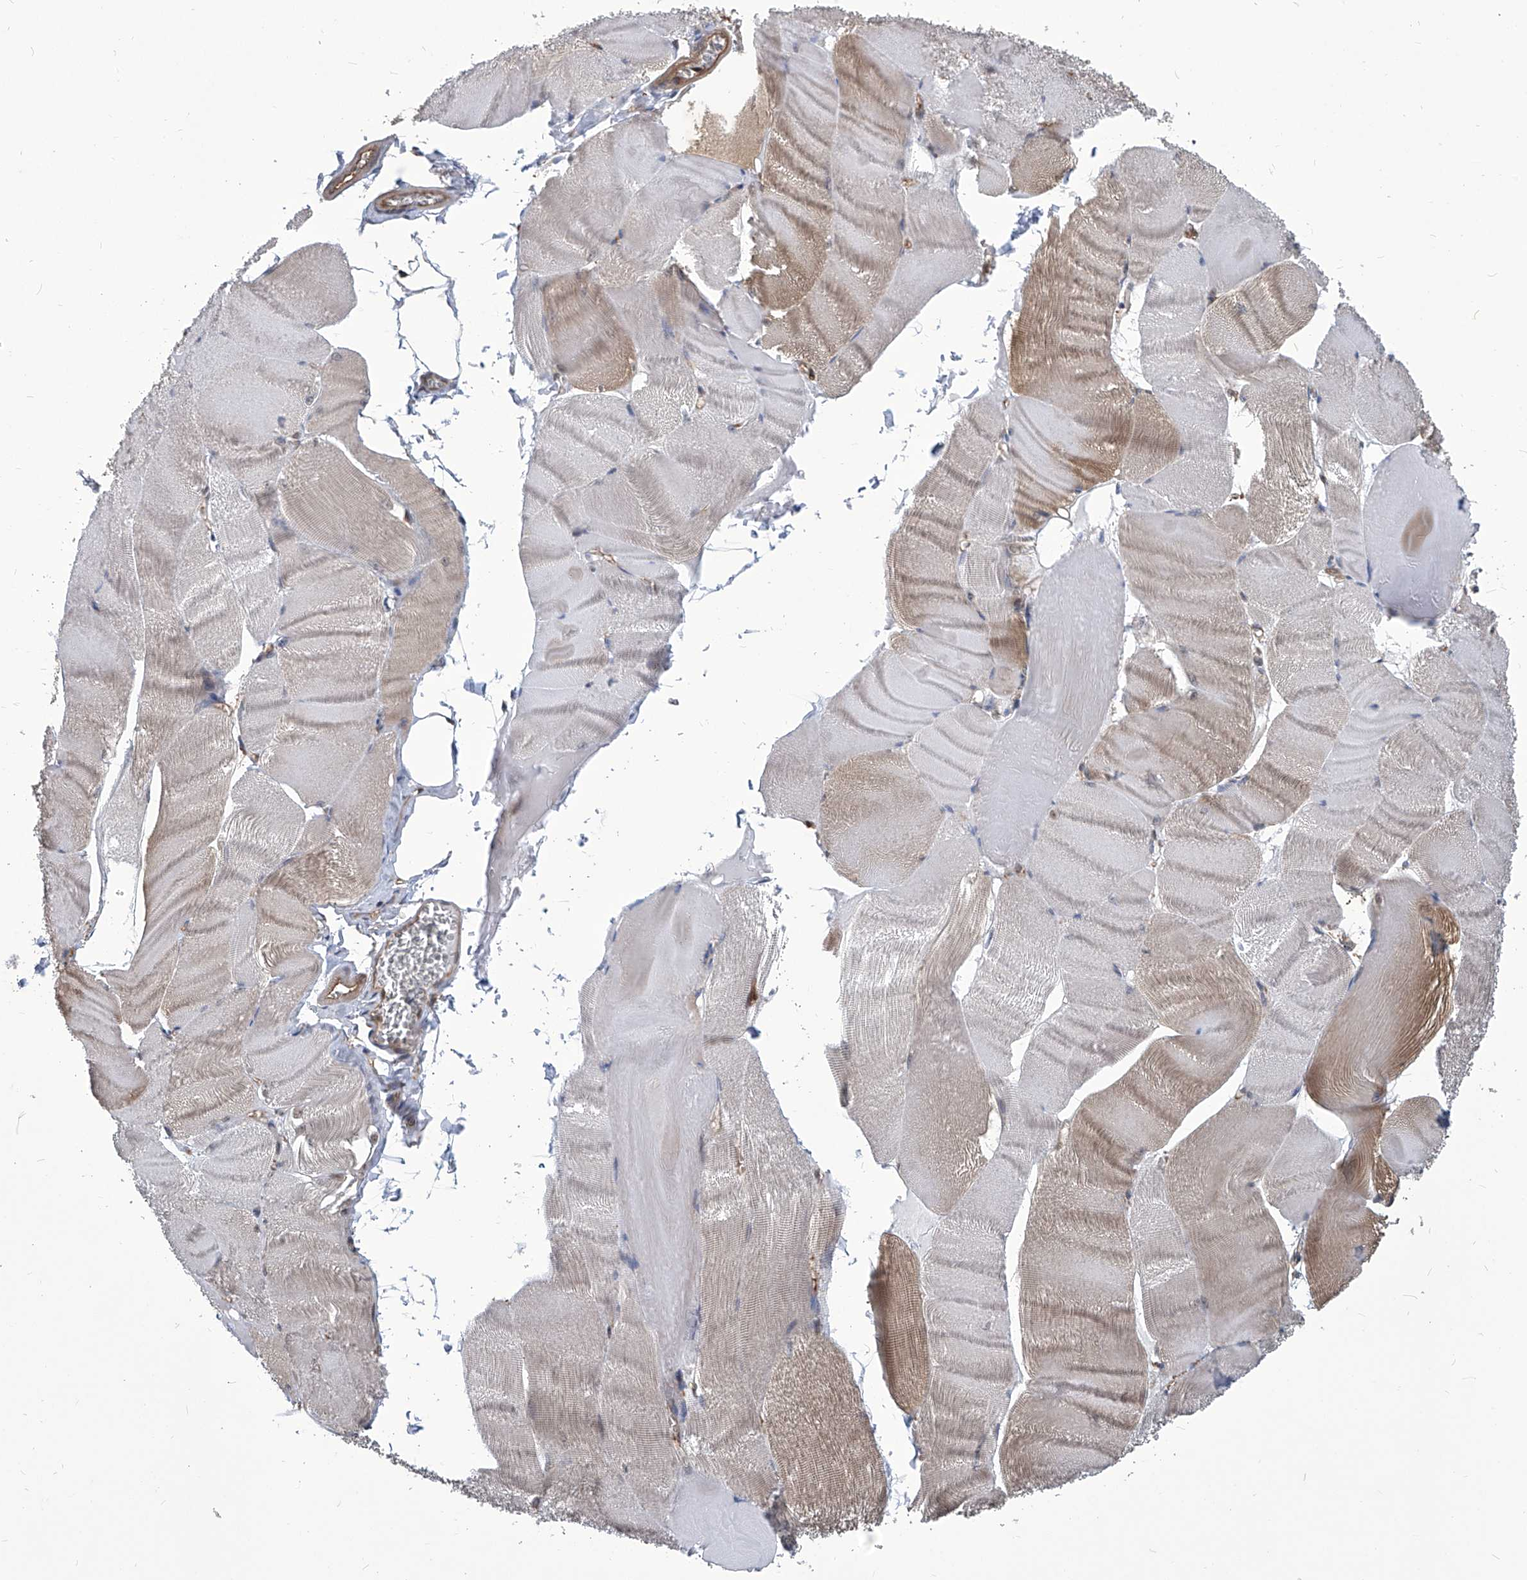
{"staining": {"intensity": "weak", "quantity": "<25%", "location": "cytoplasmic/membranous"}, "tissue": "skeletal muscle", "cell_type": "Myocytes", "image_type": "normal", "snomed": [{"axis": "morphology", "description": "Normal tissue, NOS"}, {"axis": "morphology", "description": "Basal cell carcinoma"}, {"axis": "topography", "description": "Skeletal muscle"}], "caption": "Human skeletal muscle stained for a protein using immunohistochemistry displays no expression in myocytes.", "gene": "PSMB1", "patient": {"sex": "female", "age": 64}}